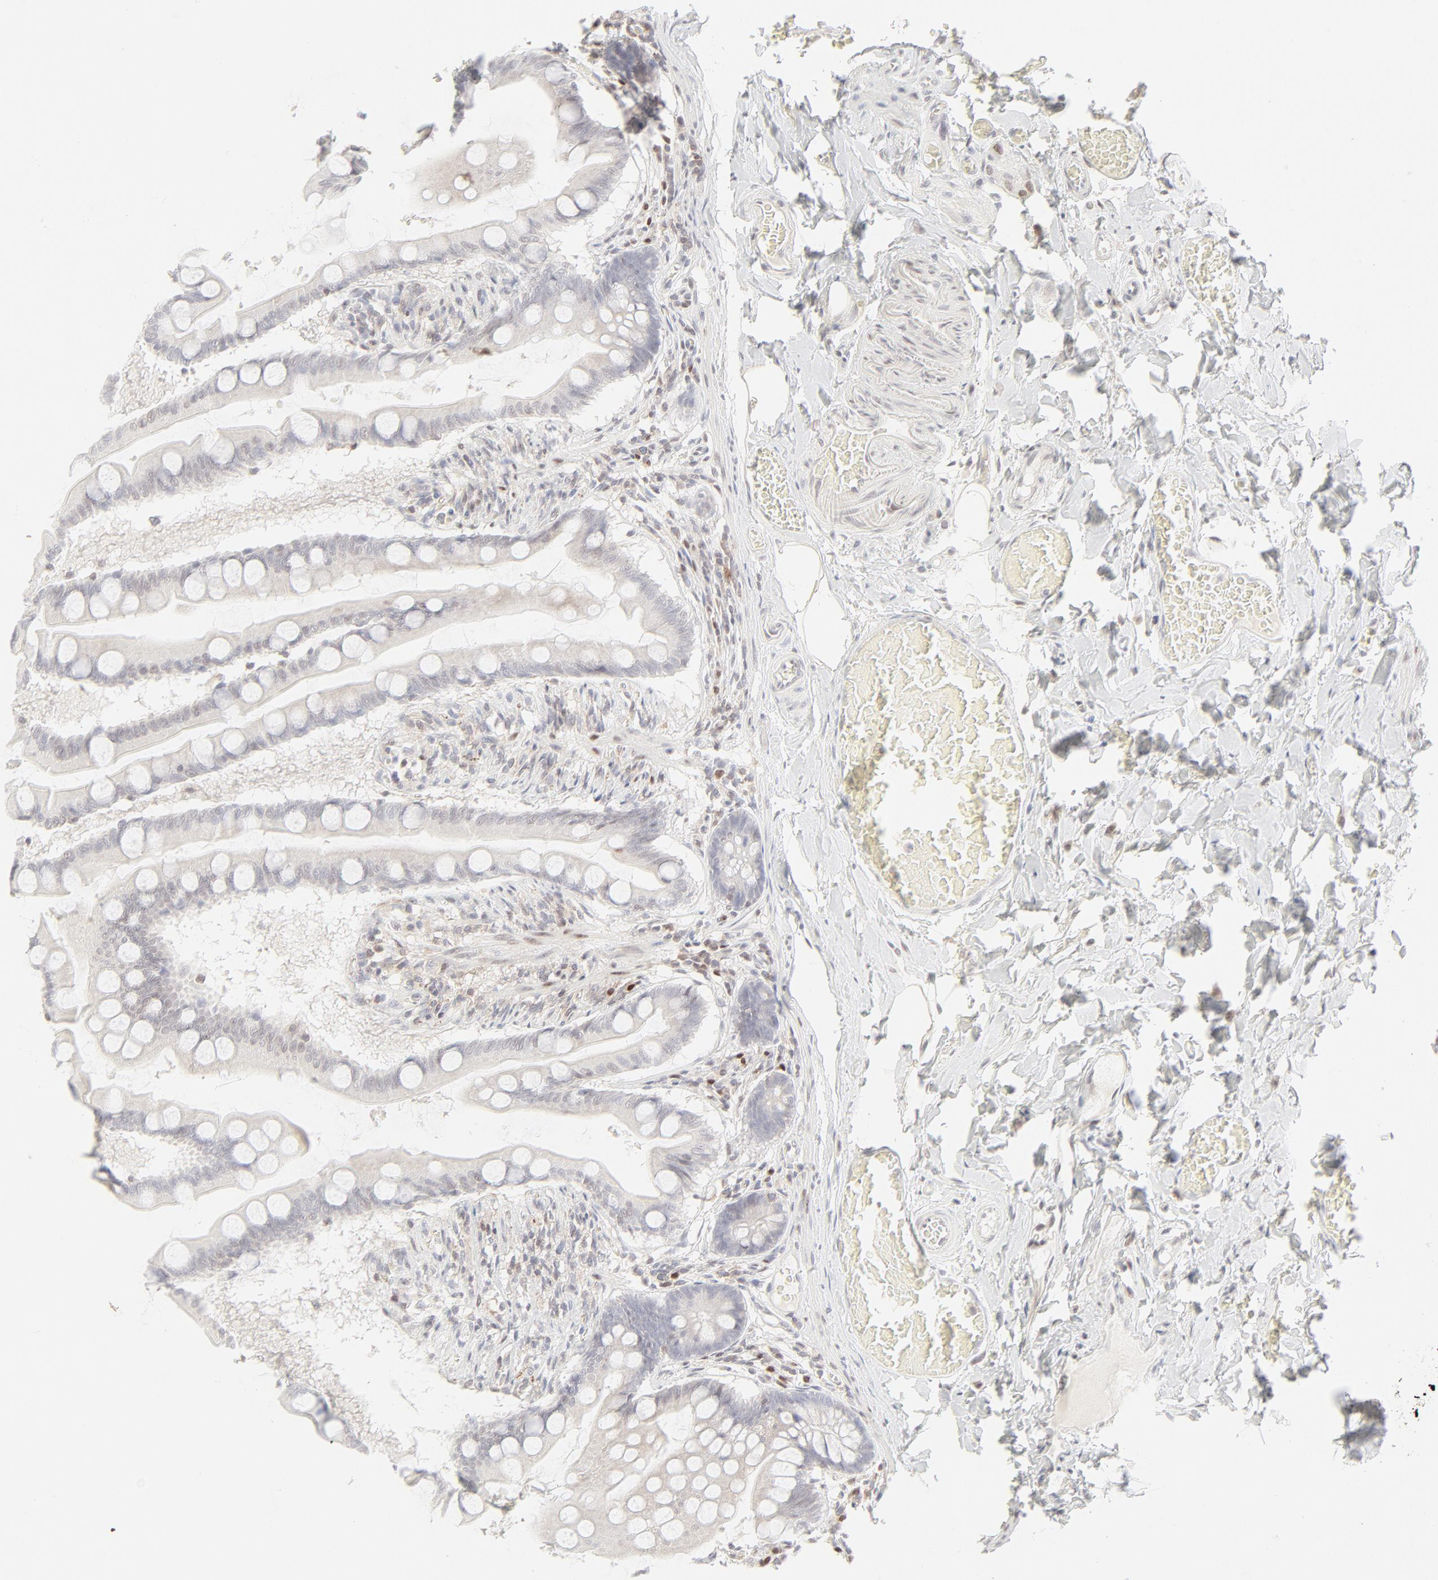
{"staining": {"intensity": "weak", "quantity": "<25%", "location": "nuclear"}, "tissue": "small intestine", "cell_type": "Glandular cells", "image_type": "normal", "snomed": [{"axis": "morphology", "description": "Normal tissue, NOS"}, {"axis": "topography", "description": "Small intestine"}], "caption": "High magnification brightfield microscopy of benign small intestine stained with DAB (brown) and counterstained with hematoxylin (blue): glandular cells show no significant staining. (DAB IHC visualized using brightfield microscopy, high magnification).", "gene": "PRKCB", "patient": {"sex": "male", "age": 41}}